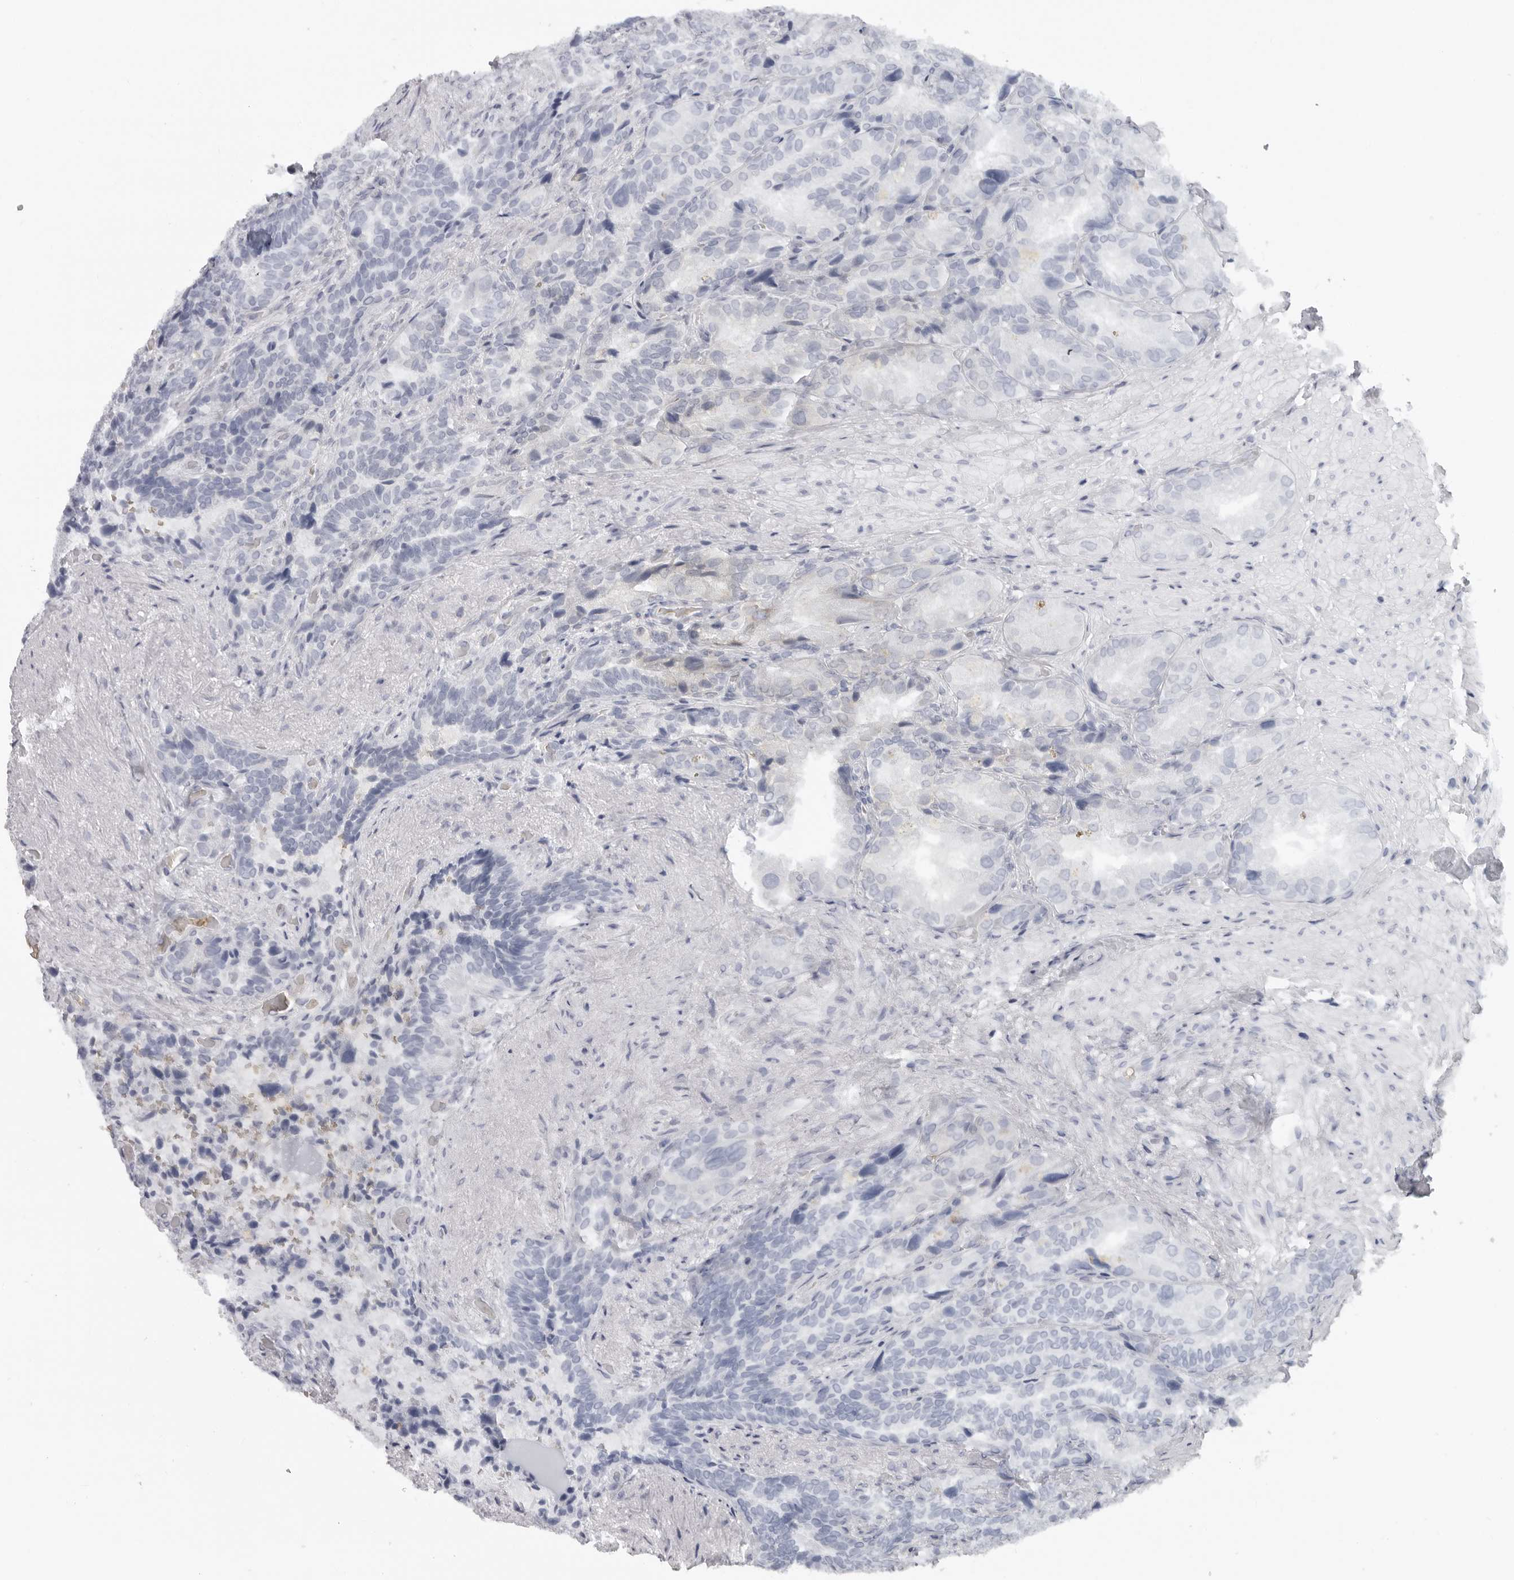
{"staining": {"intensity": "negative", "quantity": "none", "location": "none"}, "tissue": "seminal vesicle", "cell_type": "Glandular cells", "image_type": "normal", "snomed": [{"axis": "morphology", "description": "Normal tissue, NOS"}, {"axis": "topography", "description": "Seminal veicle"}, {"axis": "topography", "description": "Peripheral nerve tissue"}], "caption": "The micrograph displays no staining of glandular cells in unremarkable seminal vesicle.", "gene": "EPB41", "patient": {"sex": "male", "age": 63}}